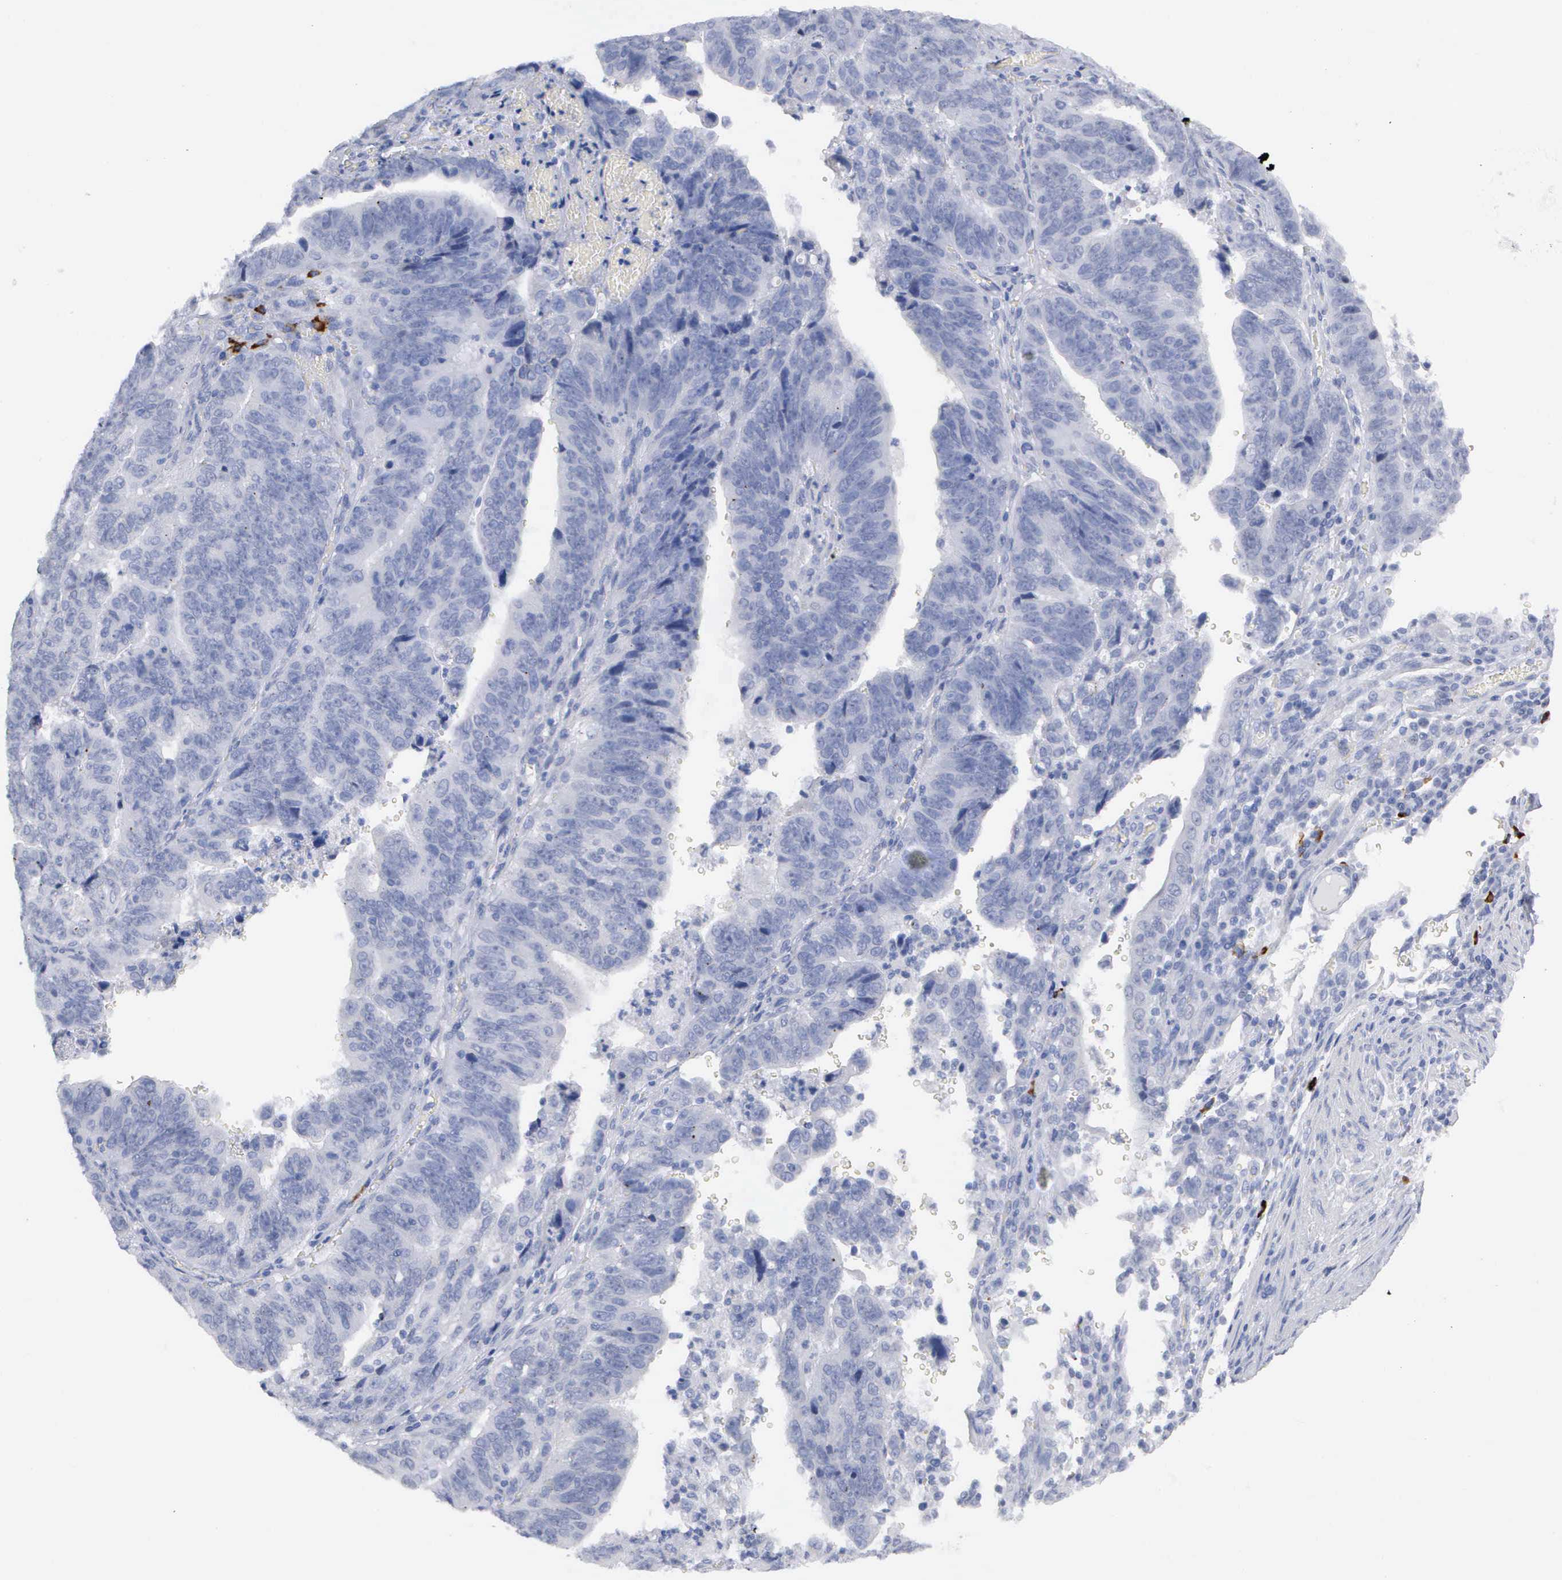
{"staining": {"intensity": "negative", "quantity": "none", "location": "none"}, "tissue": "stomach cancer", "cell_type": "Tumor cells", "image_type": "cancer", "snomed": [{"axis": "morphology", "description": "Adenocarcinoma, NOS"}, {"axis": "topography", "description": "Stomach, upper"}], "caption": "An IHC photomicrograph of stomach cancer is shown. There is no staining in tumor cells of stomach cancer.", "gene": "ASPHD2", "patient": {"sex": "female", "age": 50}}